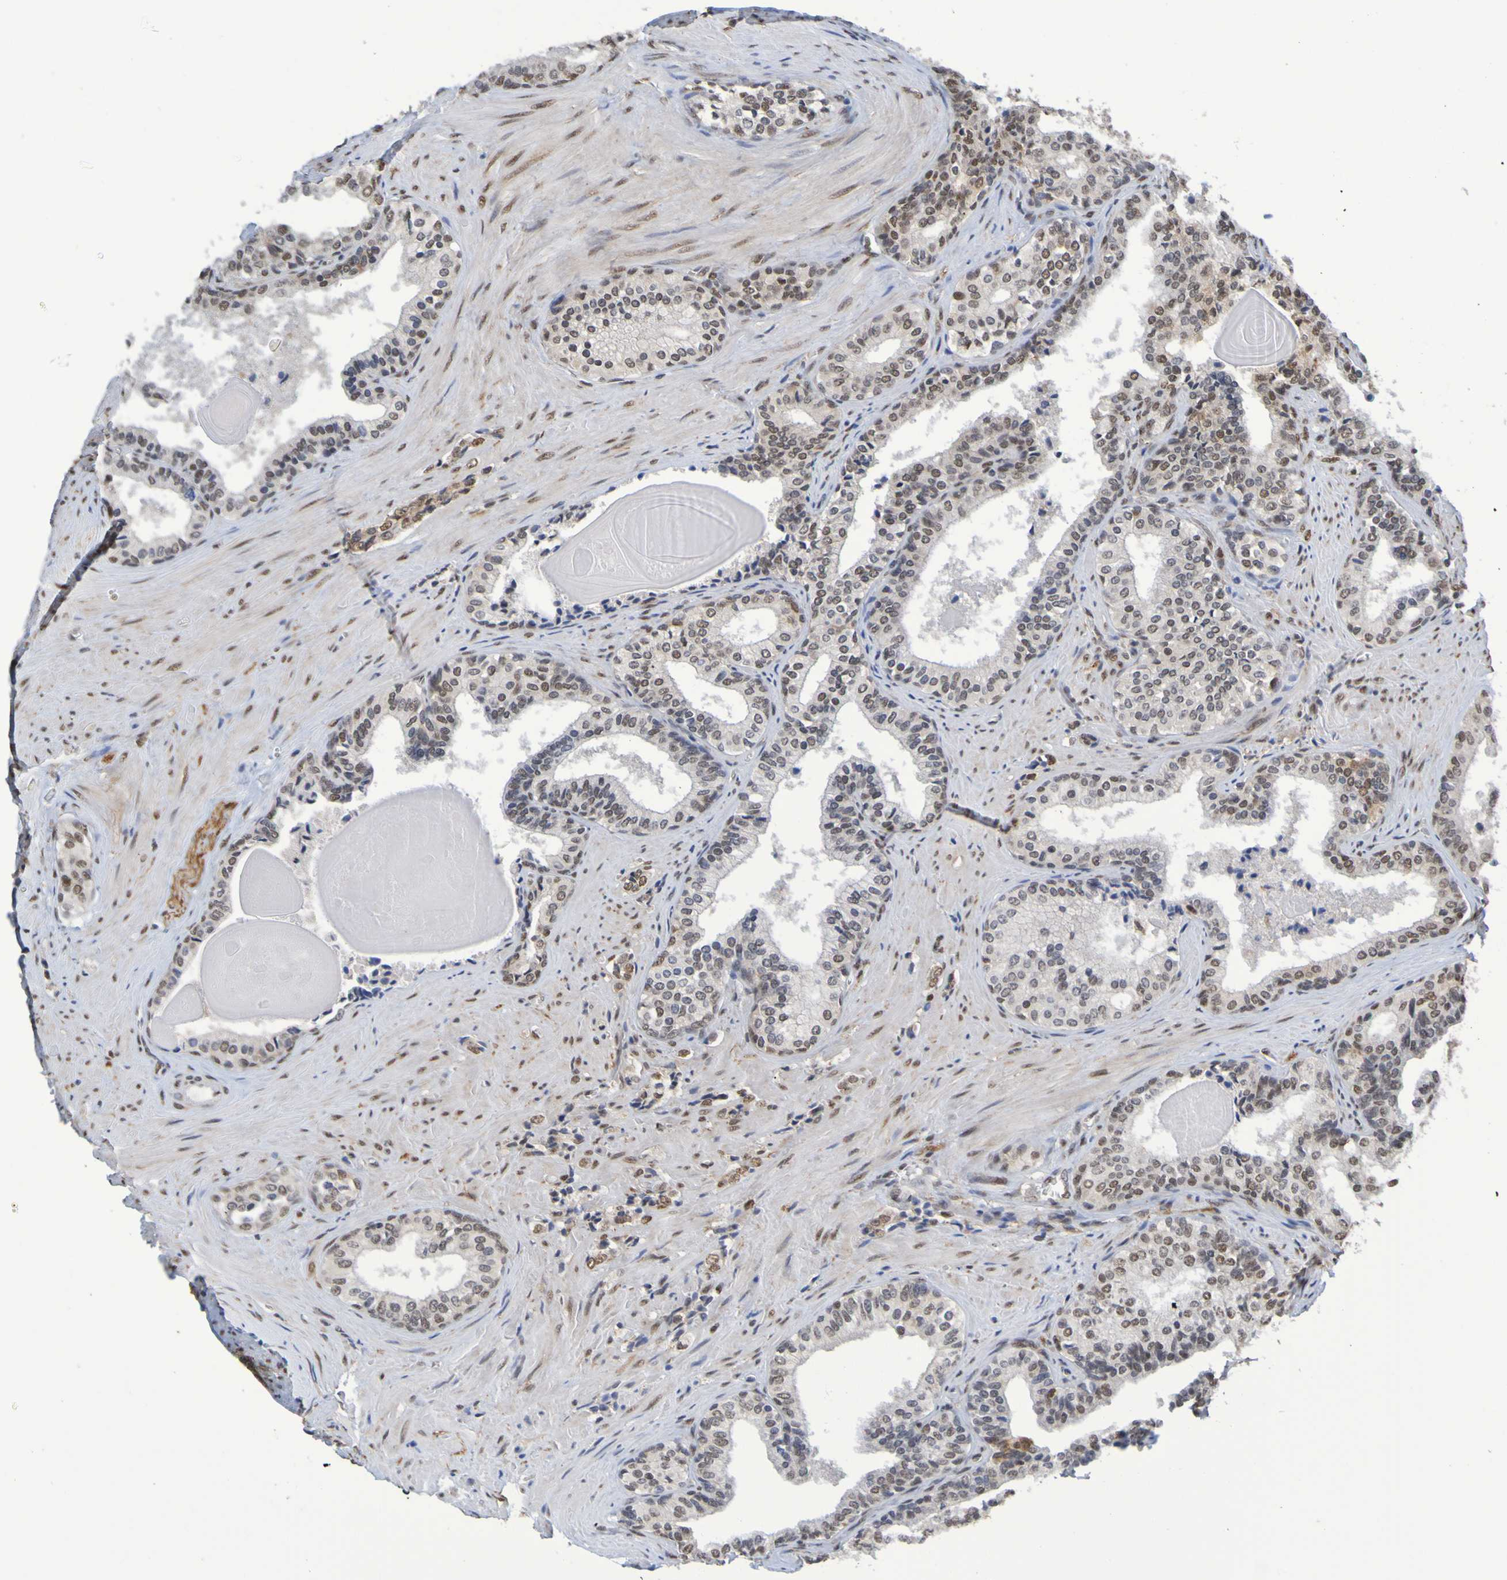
{"staining": {"intensity": "moderate", "quantity": "25%-75%", "location": "nuclear"}, "tissue": "prostate cancer", "cell_type": "Tumor cells", "image_type": "cancer", "snomed": [{"axis": "morphology", "description": "Adenocarcinoma, Low grade"}, {"axis": "topography", "description": "Prostate"}], "caption": "Prostate low-grade adenocarcinoma was stained to show a protein in brown. There is medium levels of moderate nuclear positivity in about 25%-75% of tumor cells.", "gene": "HDAC2", "patient": {"sex": "male", "age": 60}}